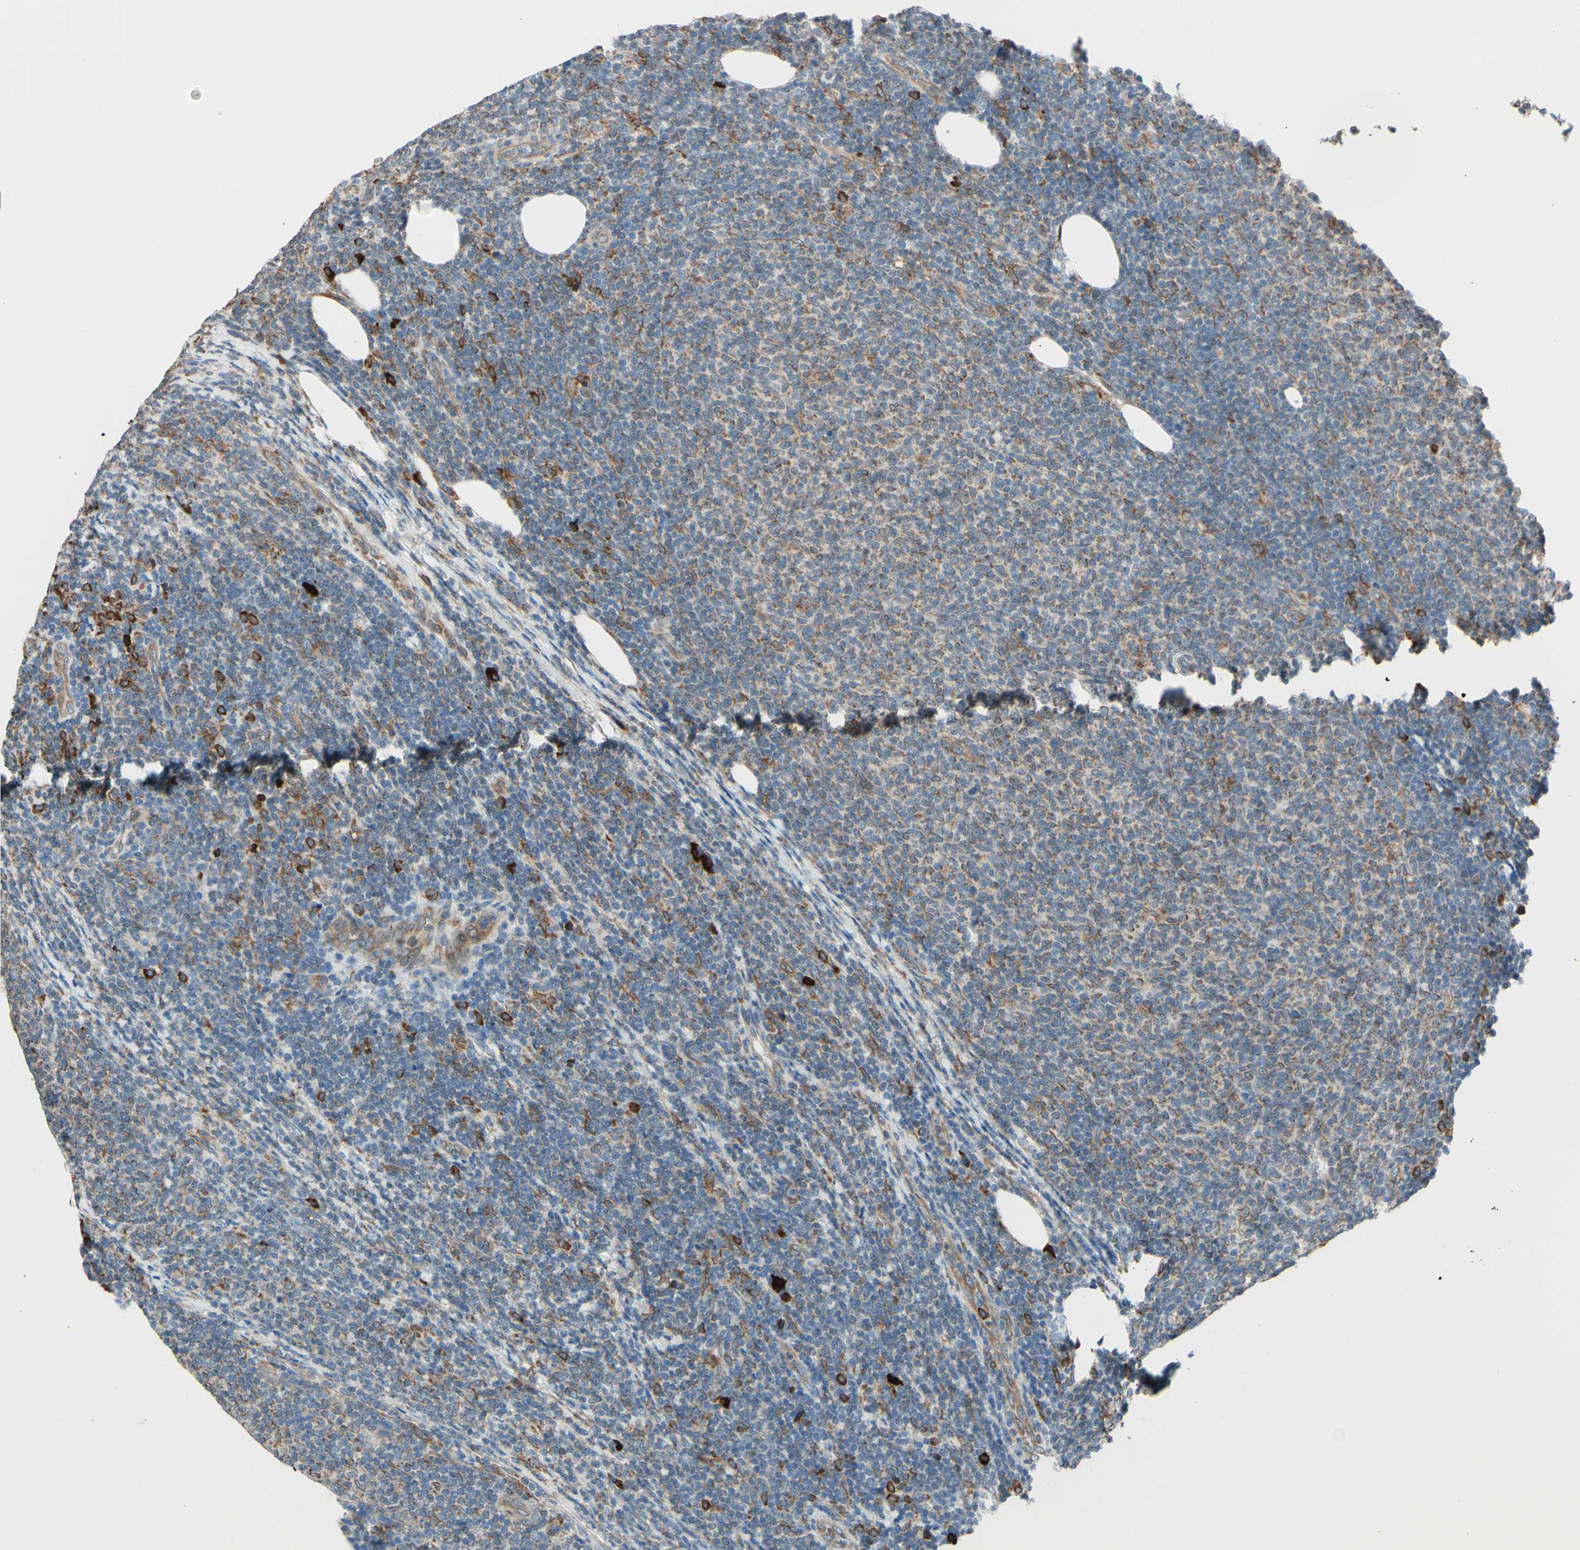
{"staining": {"intensity": "moderate", "quantity": ">75%", "location": "cytoplasmic/membranous"}, "tissue": "lymphoma", "cell_type": "Tumor cells", "image_type": "cancer", "snomed": [{"axis": "morphology", "description": "Malignant lymphoma, non-Hodgkin's type, Low grade"}, {"axis": "topography", "description": "Lymph node"}], "caption": "High-power microscopy captured an IHC histopathology image of malignant lymphoma, non-Hodgkin's type (low-grade), revealing moderate cytoplasmic/membranous expression in approximately >75% of tumor cells.", "gene": "DNAJB11", "patient": {"sex": "male", "age": 66}}